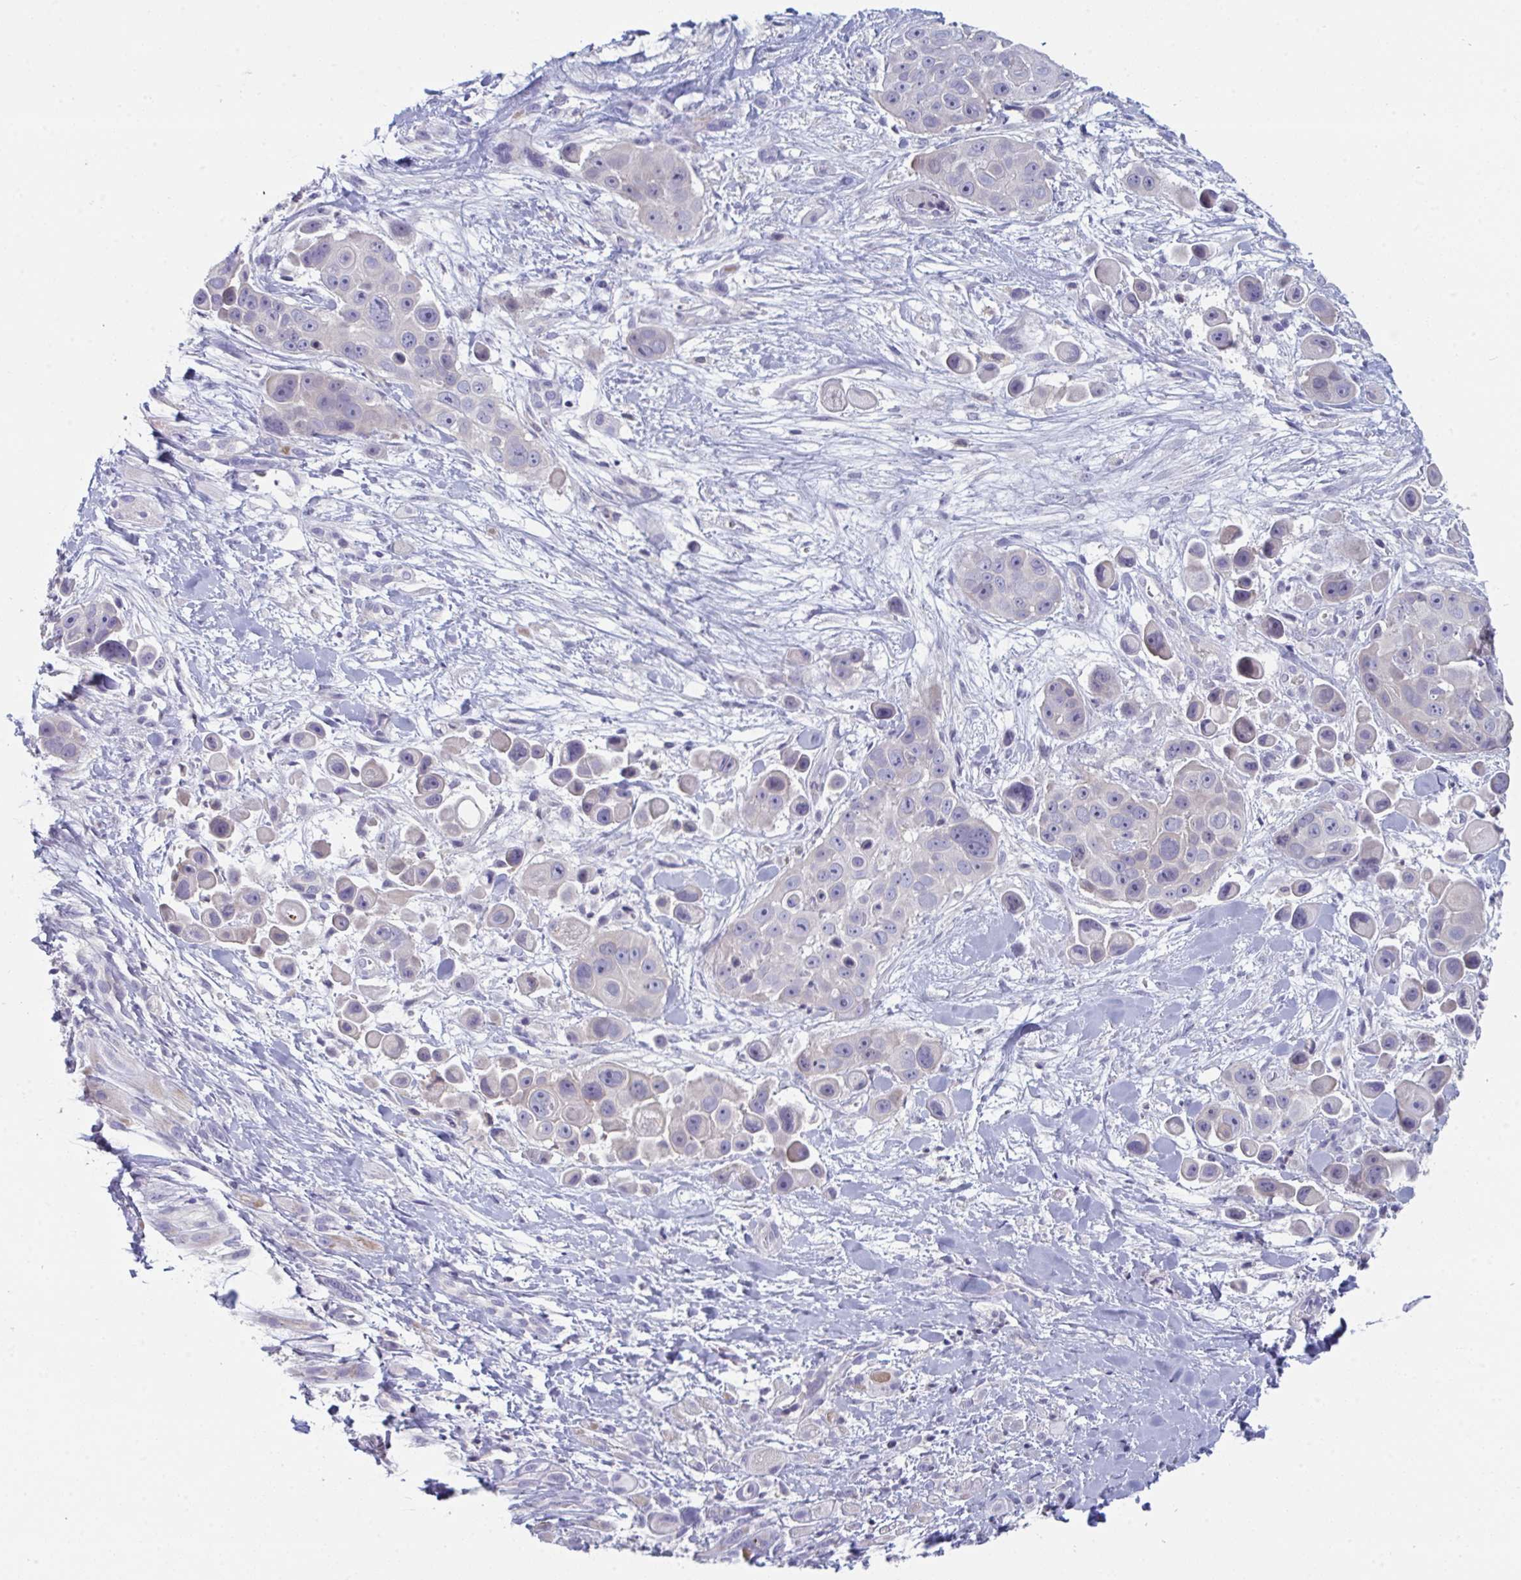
{"staining": {"intensity": "negative", "quantity": "none", "location": "none"}, "tissue": "skin cancer", "cell_type": "Tumor cells", "image_type": "cancer", "snomed": [{"axis": "morphology", "description": "Squamous cell carcinoma, NOS"}, {"axis": "topography", "description": "Skin"}], "caption": "DAB immunohistochemical staining of human skin cancer (squamous cell carcinoma) displays no significant positivity in tumor cells.", "gene": "PTPRD", "patient": {"sex": "male", "age": 67}}